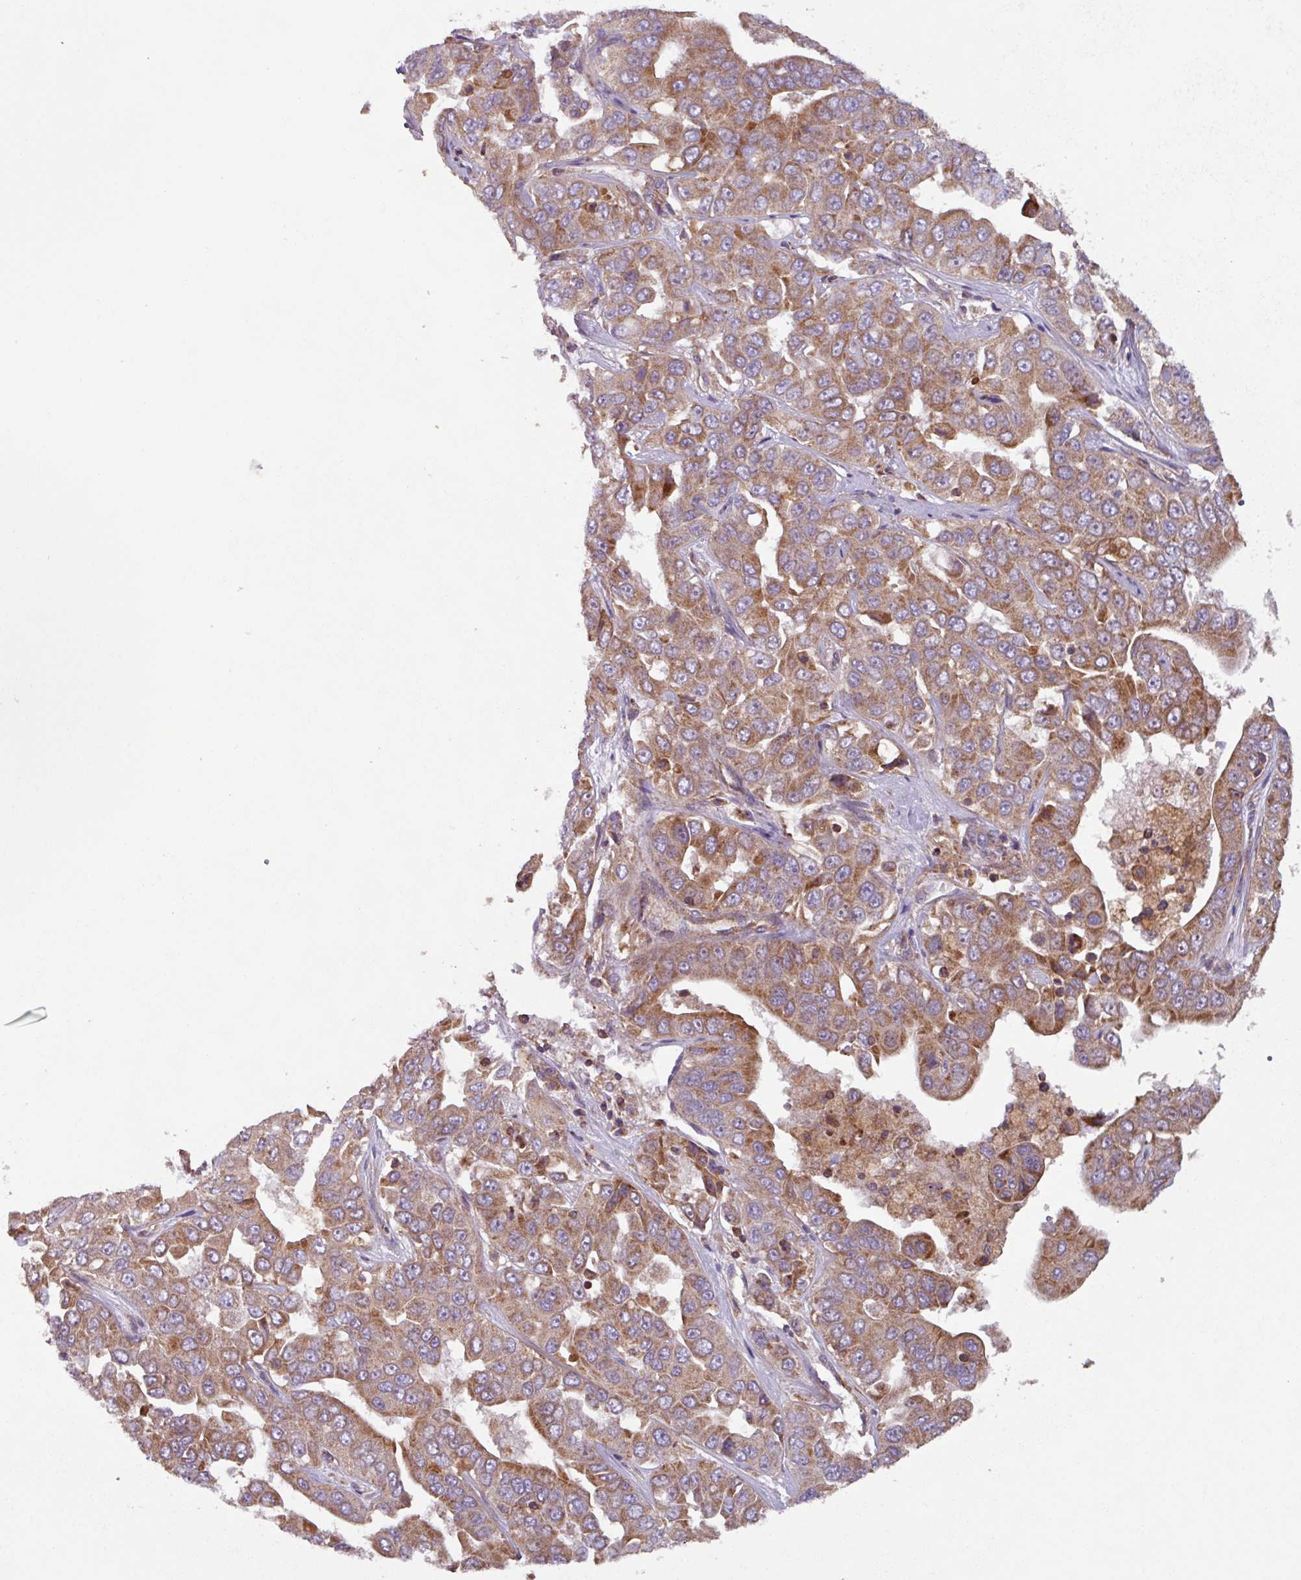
{"staining": {"intensity": "moderate", "quantity": ">75%", "location": "cytoplasmic/membranous"}, "tissue": "liver cancer", "cell_type": "Tumor cells", "image_type": "cancer", "snomed": [{"axis": "morphology", "description": "Cholangiocarcinoma"}, {"axis": "topography", "description": "Liver"}], "caption": "Protein expression analysis of human liver cancer reveals moderate cytoplasmic/membranous staining in about >75% of tumor cells.", "gene": "PLEKHD1", "patient": {"sex": "female", "age": 52}}